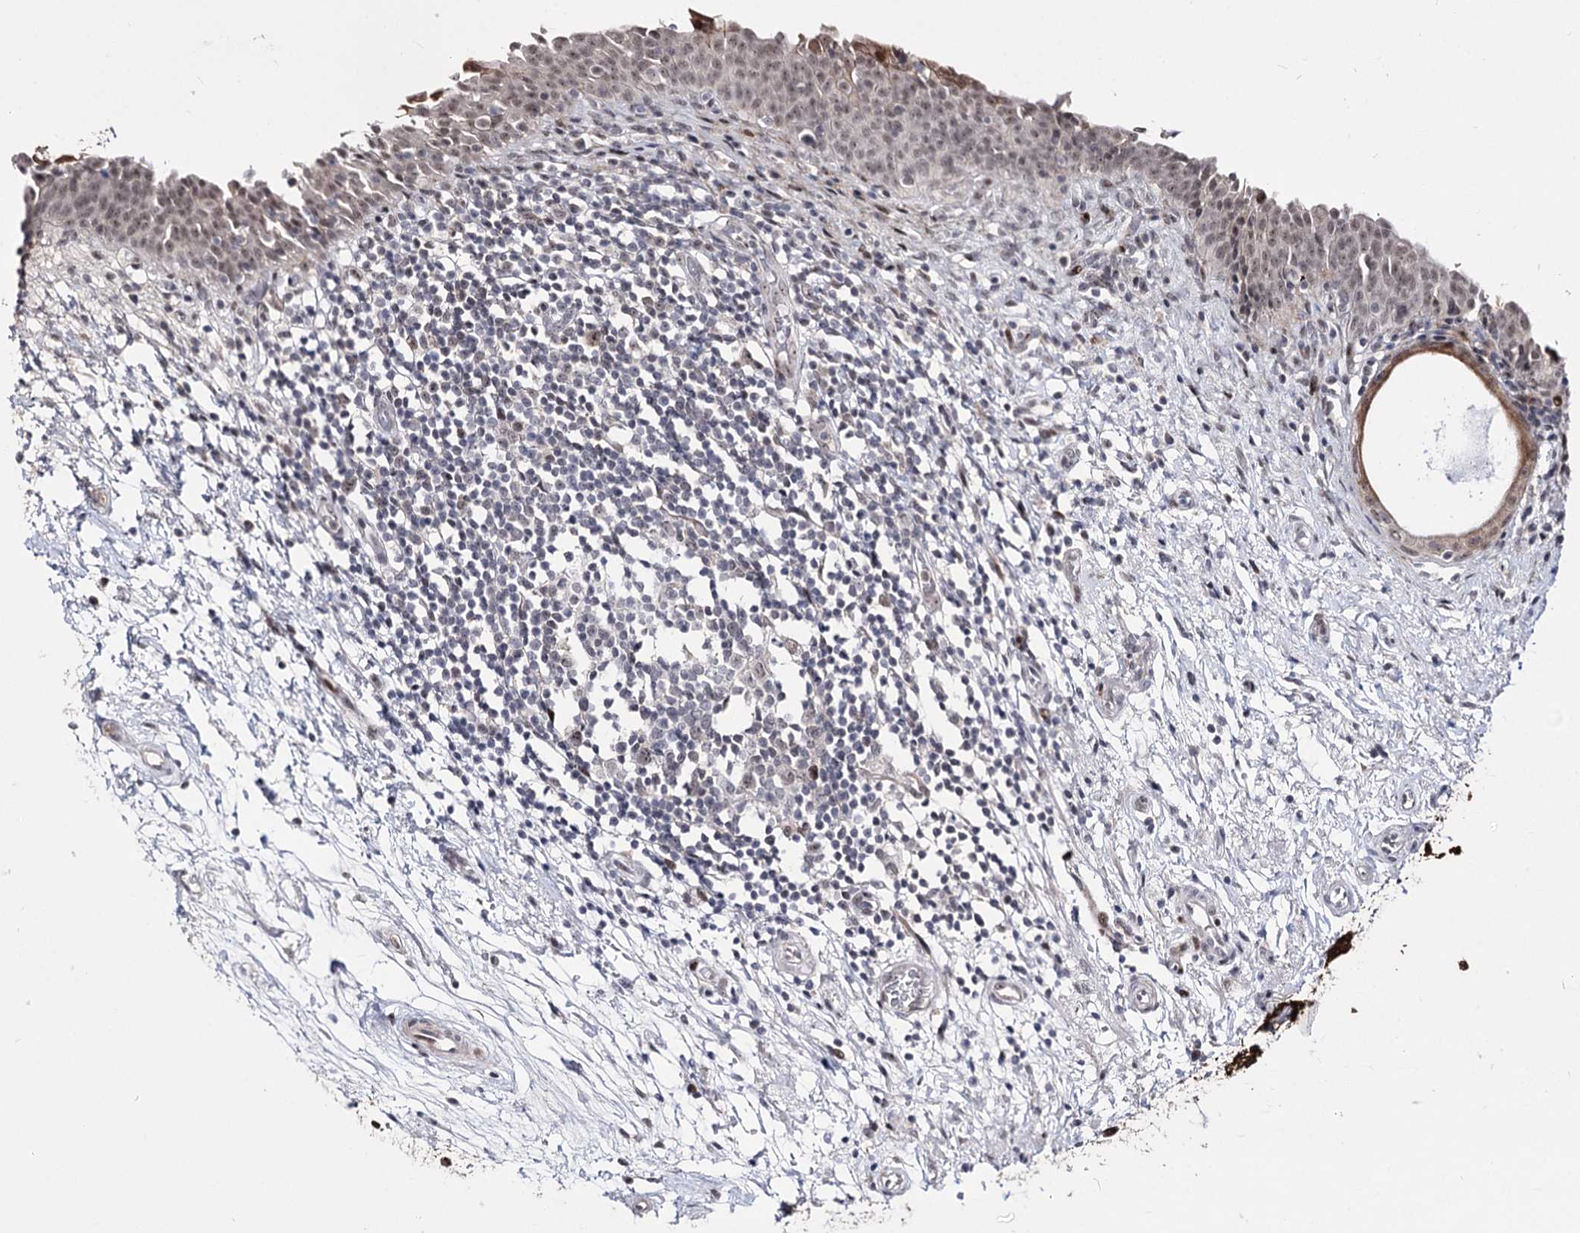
{"staining": {"intensity": "weak", "quantity": "25%-75%", "location": "cytoplasmic/membranous,nuclear"}, "tissue": "urinary bladder", "cell_type": "Urothelial cells", "image_type": "normal", "snomed": [{"axis": "morphology", "description": "Normal tissue, NOS"}, {"axis": "topography", "description": "Urinary bladder"}], "caption": "Weak cytoplasmic/membranous,nuclear protein positivity is present in about 25%-75% of urothelial cells in urinary bladder. Immunohistochemistry (ihc) stains the protein in brown and the nuclei are stained blue.", "gene": "STOX1", "patient": {"sex": "male", "age": 83}}